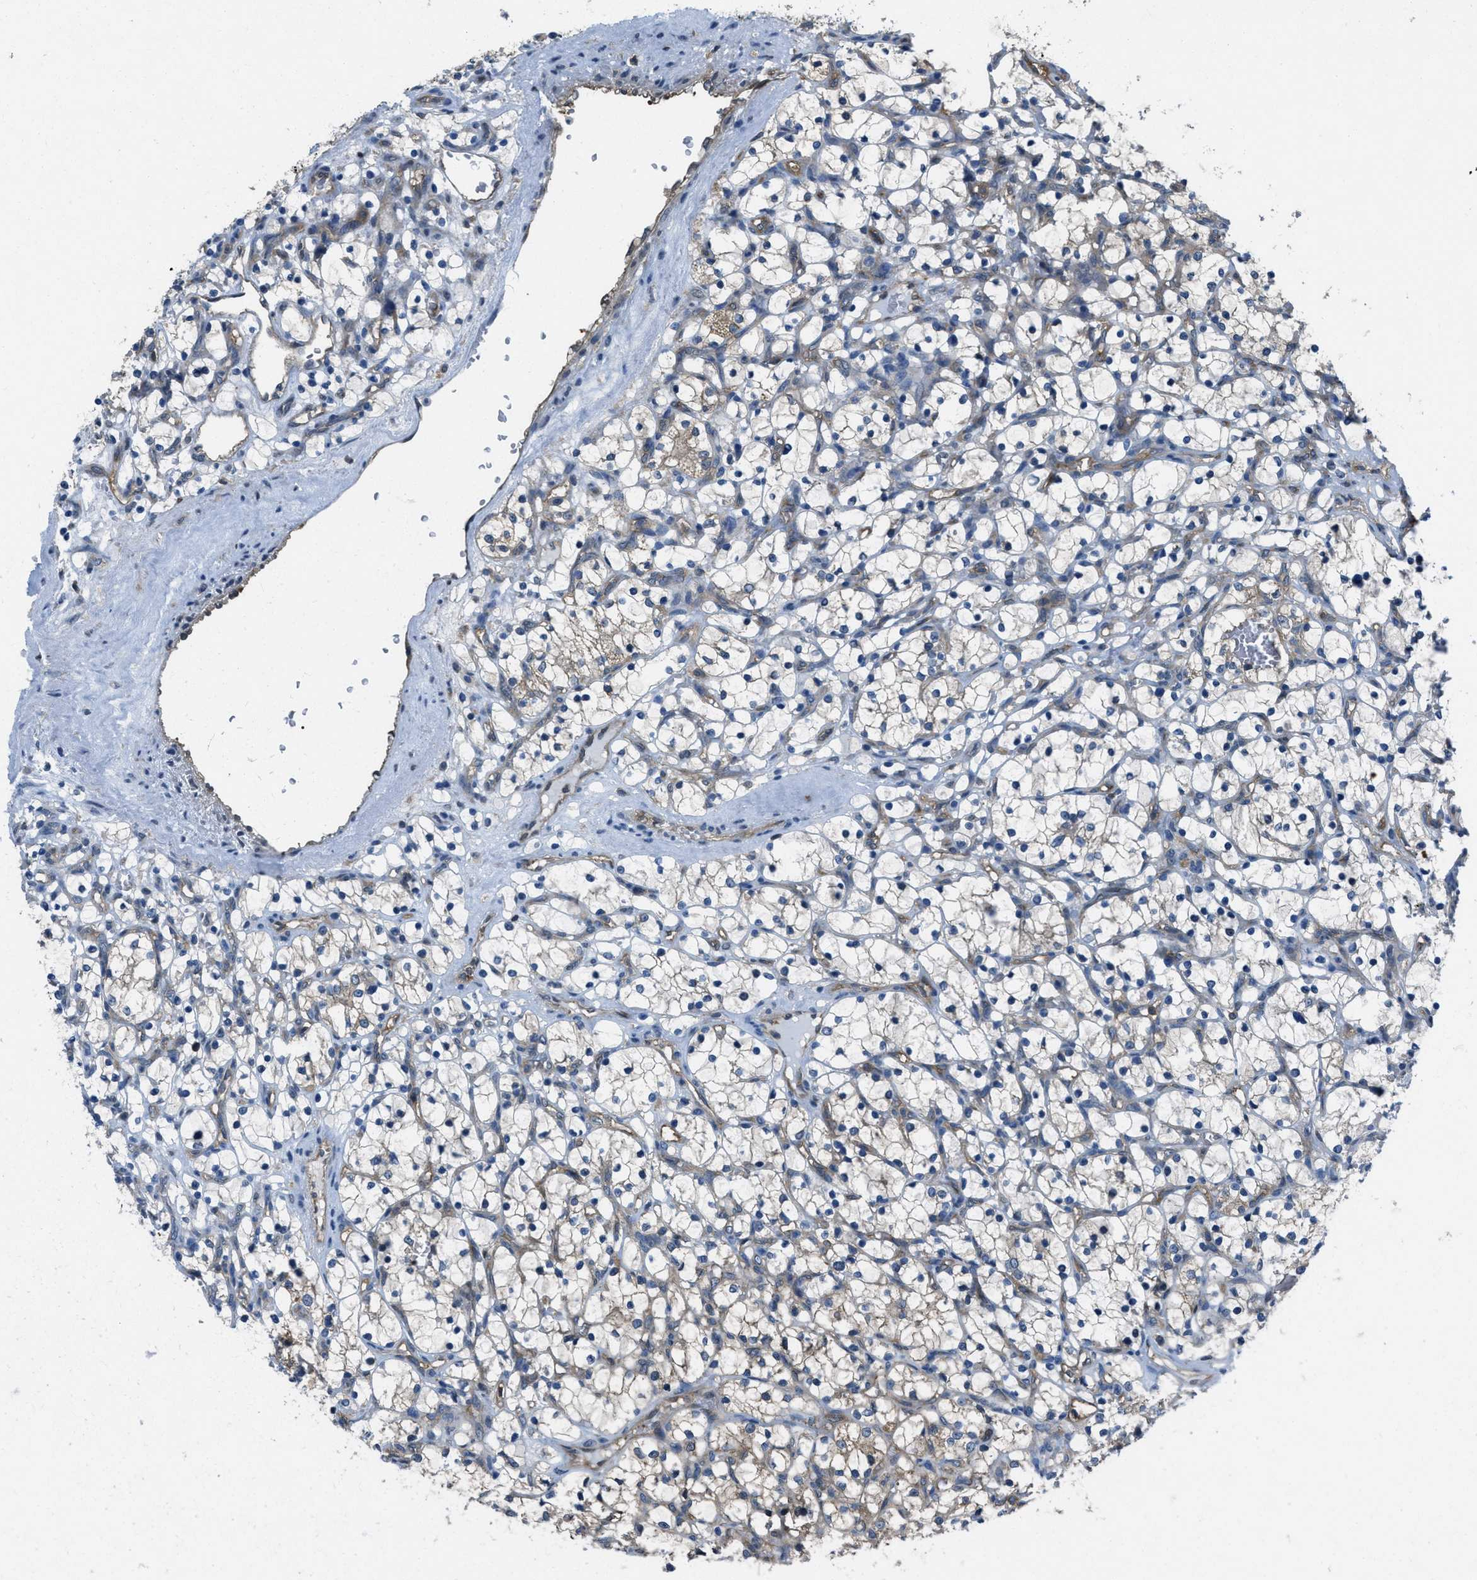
{"staining": {"intensity": "weak", "quantity": "25%-75%", "location": "cytoplasmic/membranous"}, "tissue": "renal cancer", "cell_type": "Tumor cells", "image_type": "cancer", "snomed": [{"axis": "morphology", "description": "Adenocarcinoma, NOS"}, {"axis": "topography", "description": "Kidney"}], "caption": "Human adenocarcinoma (renal) stained with a brown dye displays weak cytoplasmic/membranous positive positivity in about 25%-75% of tumor cells.", "gene": "PIP5K1C", "patient": {"sex": "female", "age": 69}}